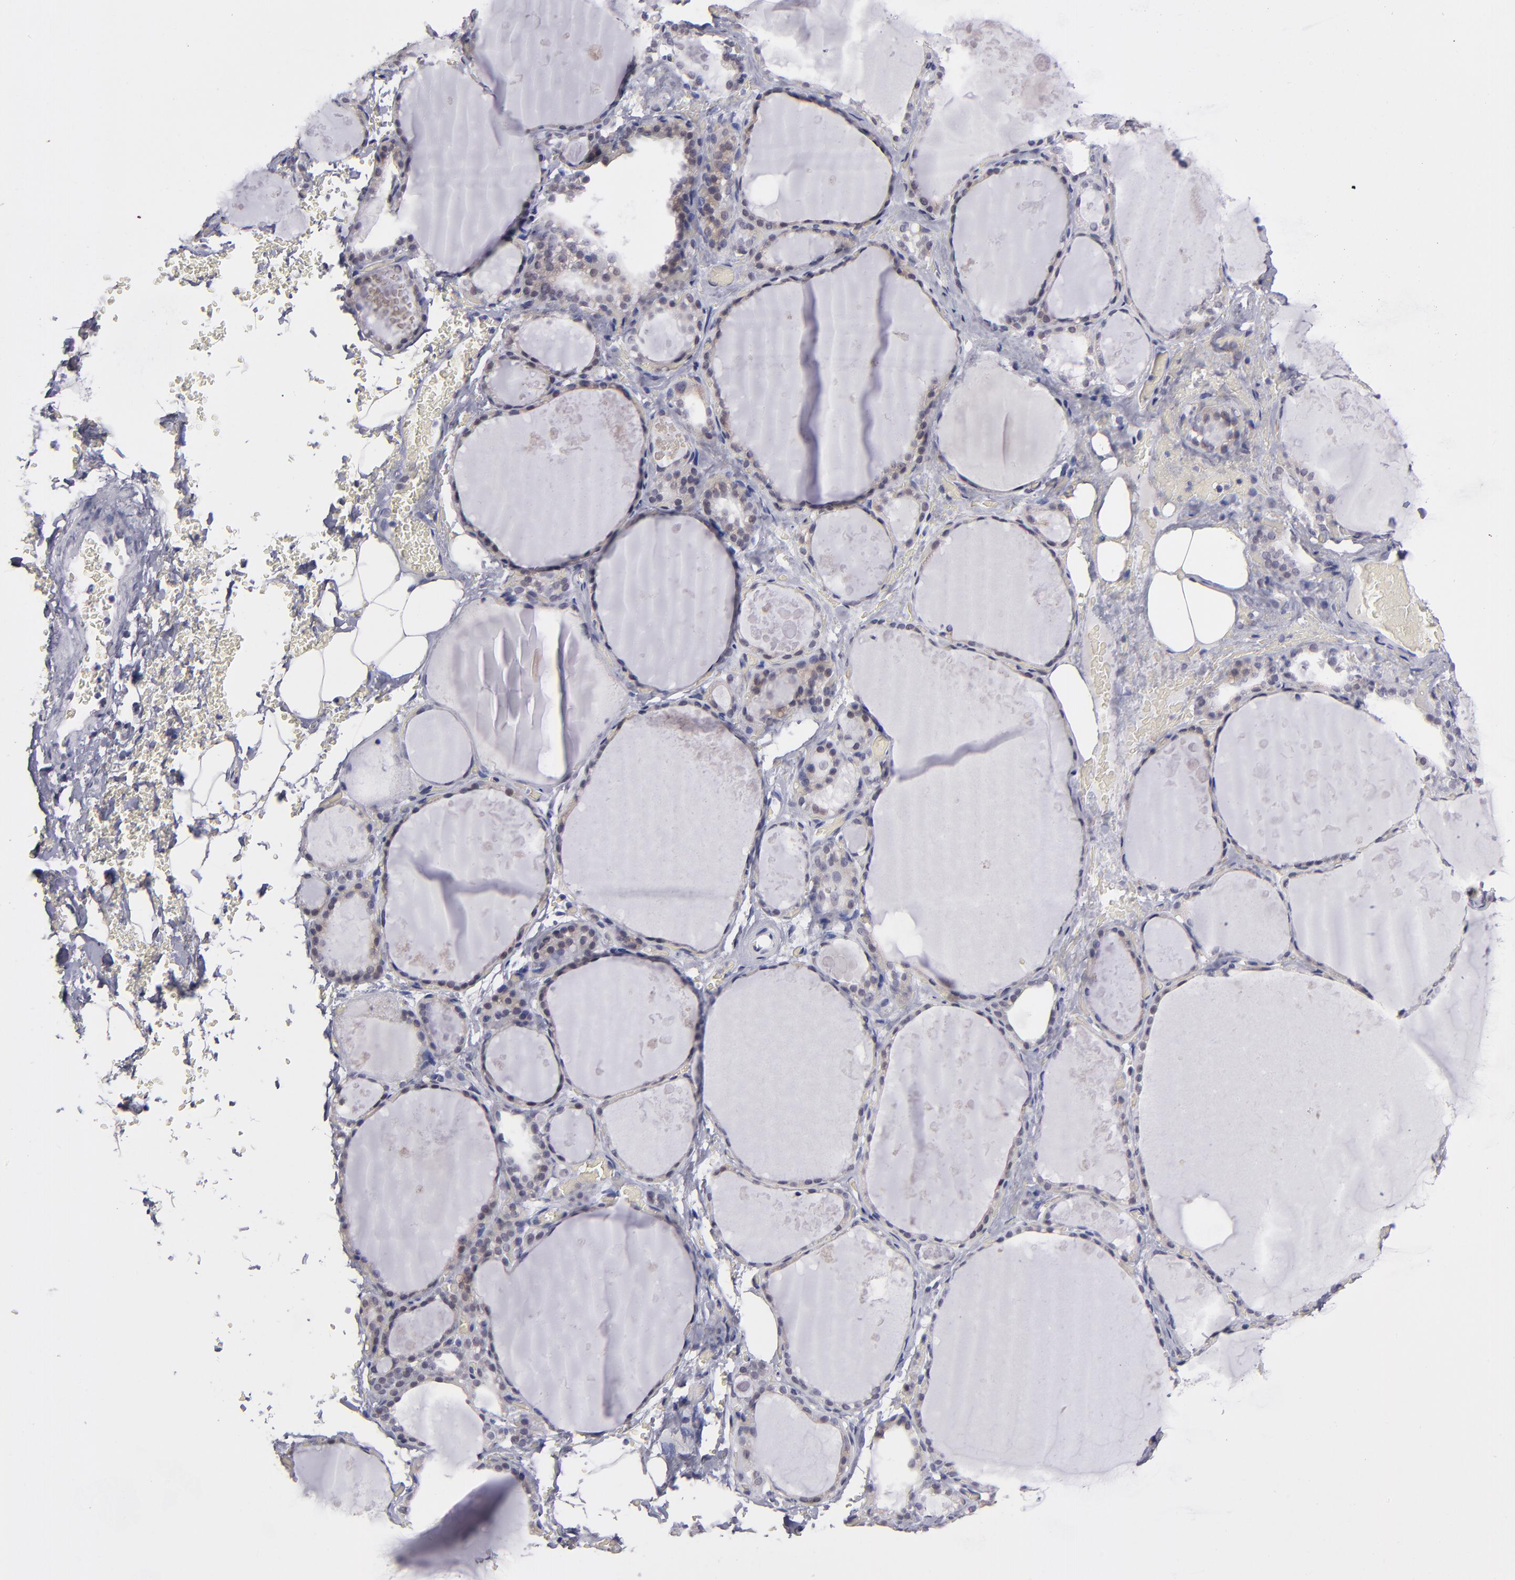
{"staining": {"intensity": "weak", "quantity": "<25%", "location": "cytoplasmic/membranous,nuclear"}, "tissue": "thyroid gland", "cell_type": "Glandular cells", "image_type": "normal", "snomed": [{"axis": "morphology", "description": "Normal tissue, NOS"}, {"axis": "topography", "description": "Thyroid gland"}], "caption": "Histopathology image shows no significant protein staining in glandular cells of unremarkable thyroid gland.", "gene": "OTUB2", "patient": {"sex": "male", "age": 61}}